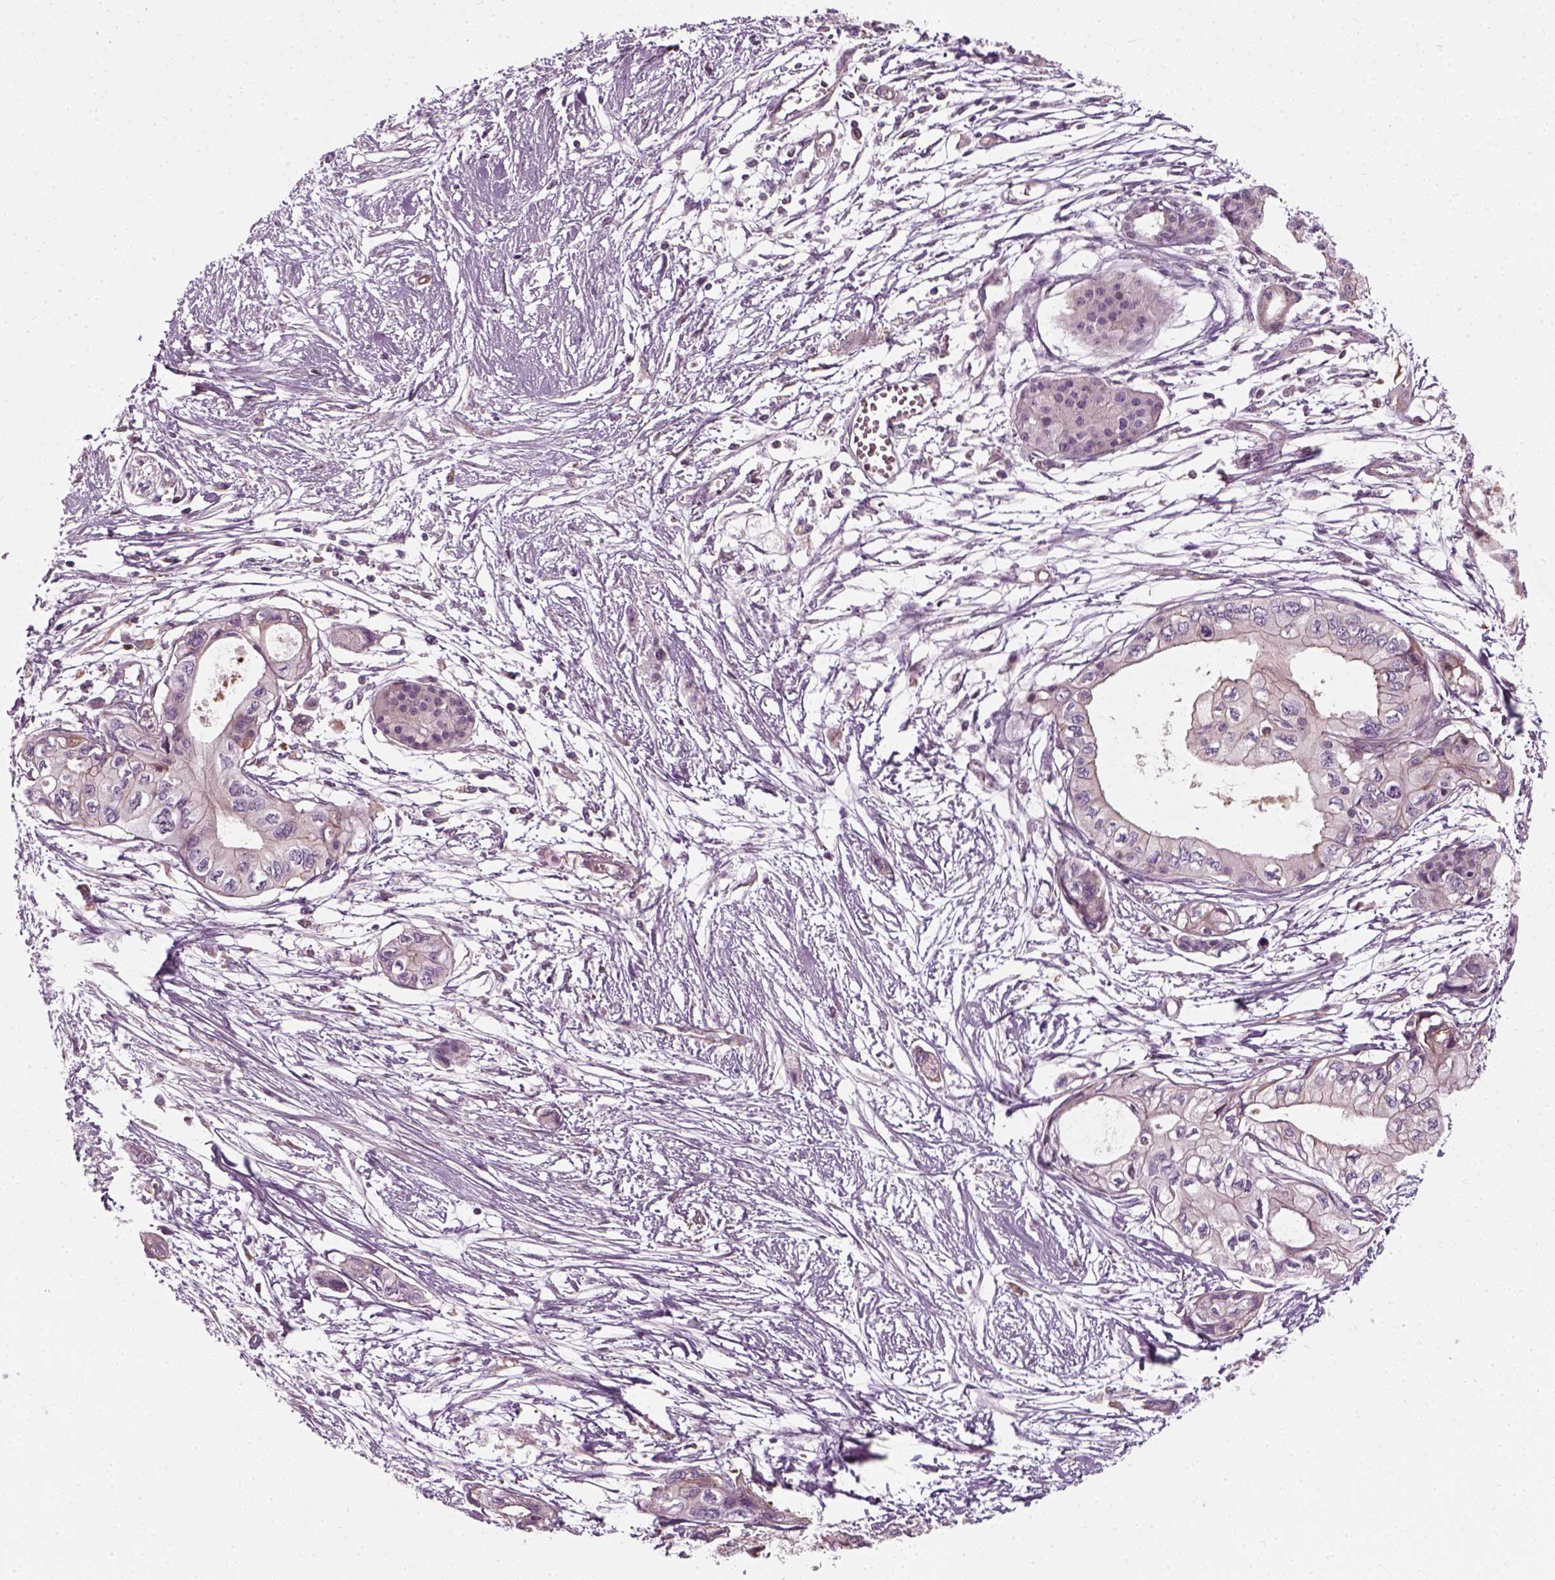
{"staining": {"intensity": "negative", "quantity": "none", "location": "none"}, "tissue": "pancreatic cancer", "cell_type": "Tumor cells", "image_type": "cancer", "snomed": [{"axis": "morphology", "description": "Adenocarcinoma, NOS"}, {"axis": "topography", "description": "Pancreas"}], "caption": "The immunohistochemistry (IHC) micrograph has no significant expression in tumor cells of adenocarcinoma (pancreatic) tissue.", "gene": "DNASE1L1", "patient": {"sex": "female", "age": 76}}